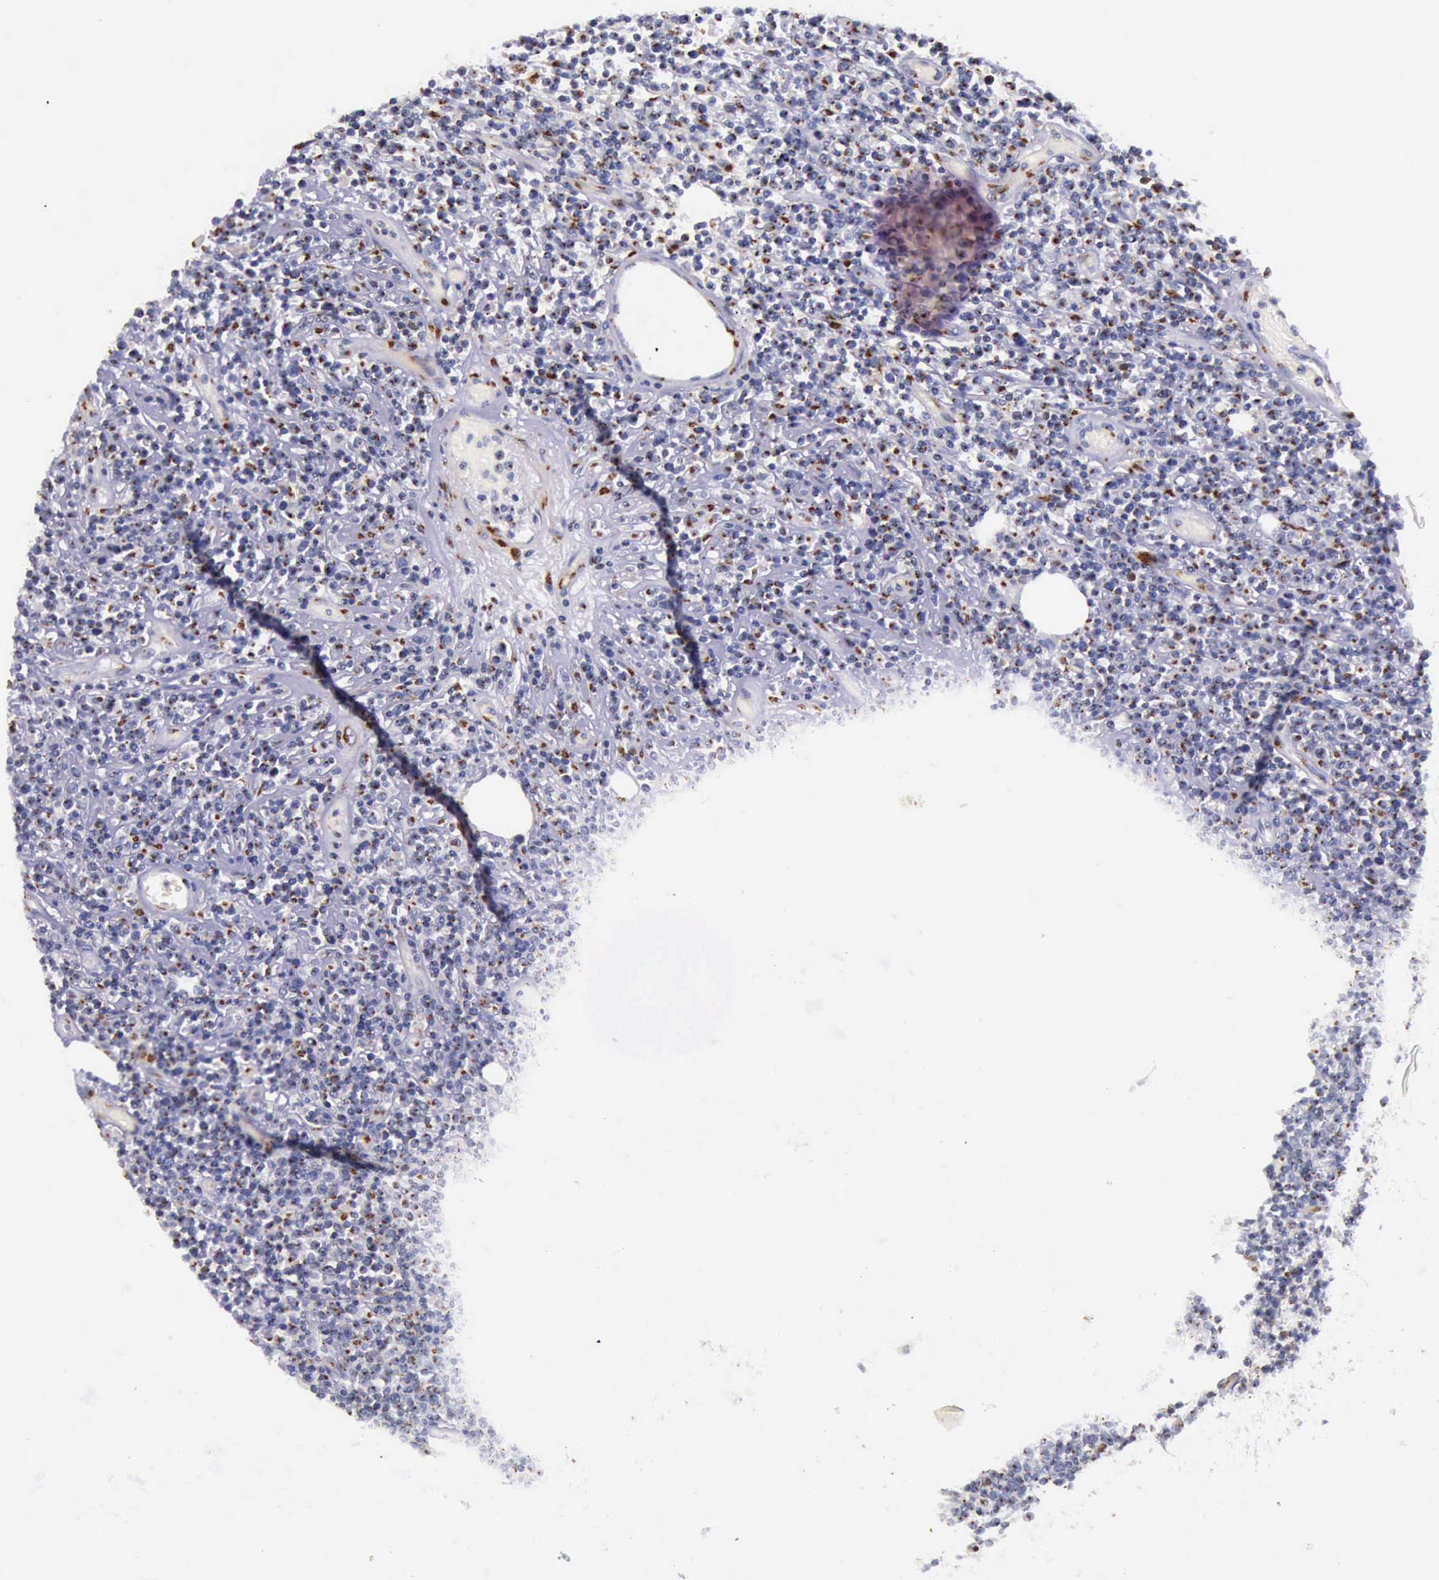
{"staining": {"intensity": "strong", "quantity": ">75%", "location": "cytoplasmic/membranous"}, "tissue": "lymphoma", "cell_type": "Tumor cells", "image_type": "cancer", "snomed": [{"axis": "morphology", "description": "Malignant lymphoma, non-Hodgkin's type, High grade"}, {"axis": "topography", "description": "Colon"}], "caption": "Strong cytoplasmic/membranous expression is seen in about >75% of tumor cells in lymphoma.", "gene": "GOLGA5", "patient": {"sex": "male", "age": 82}}